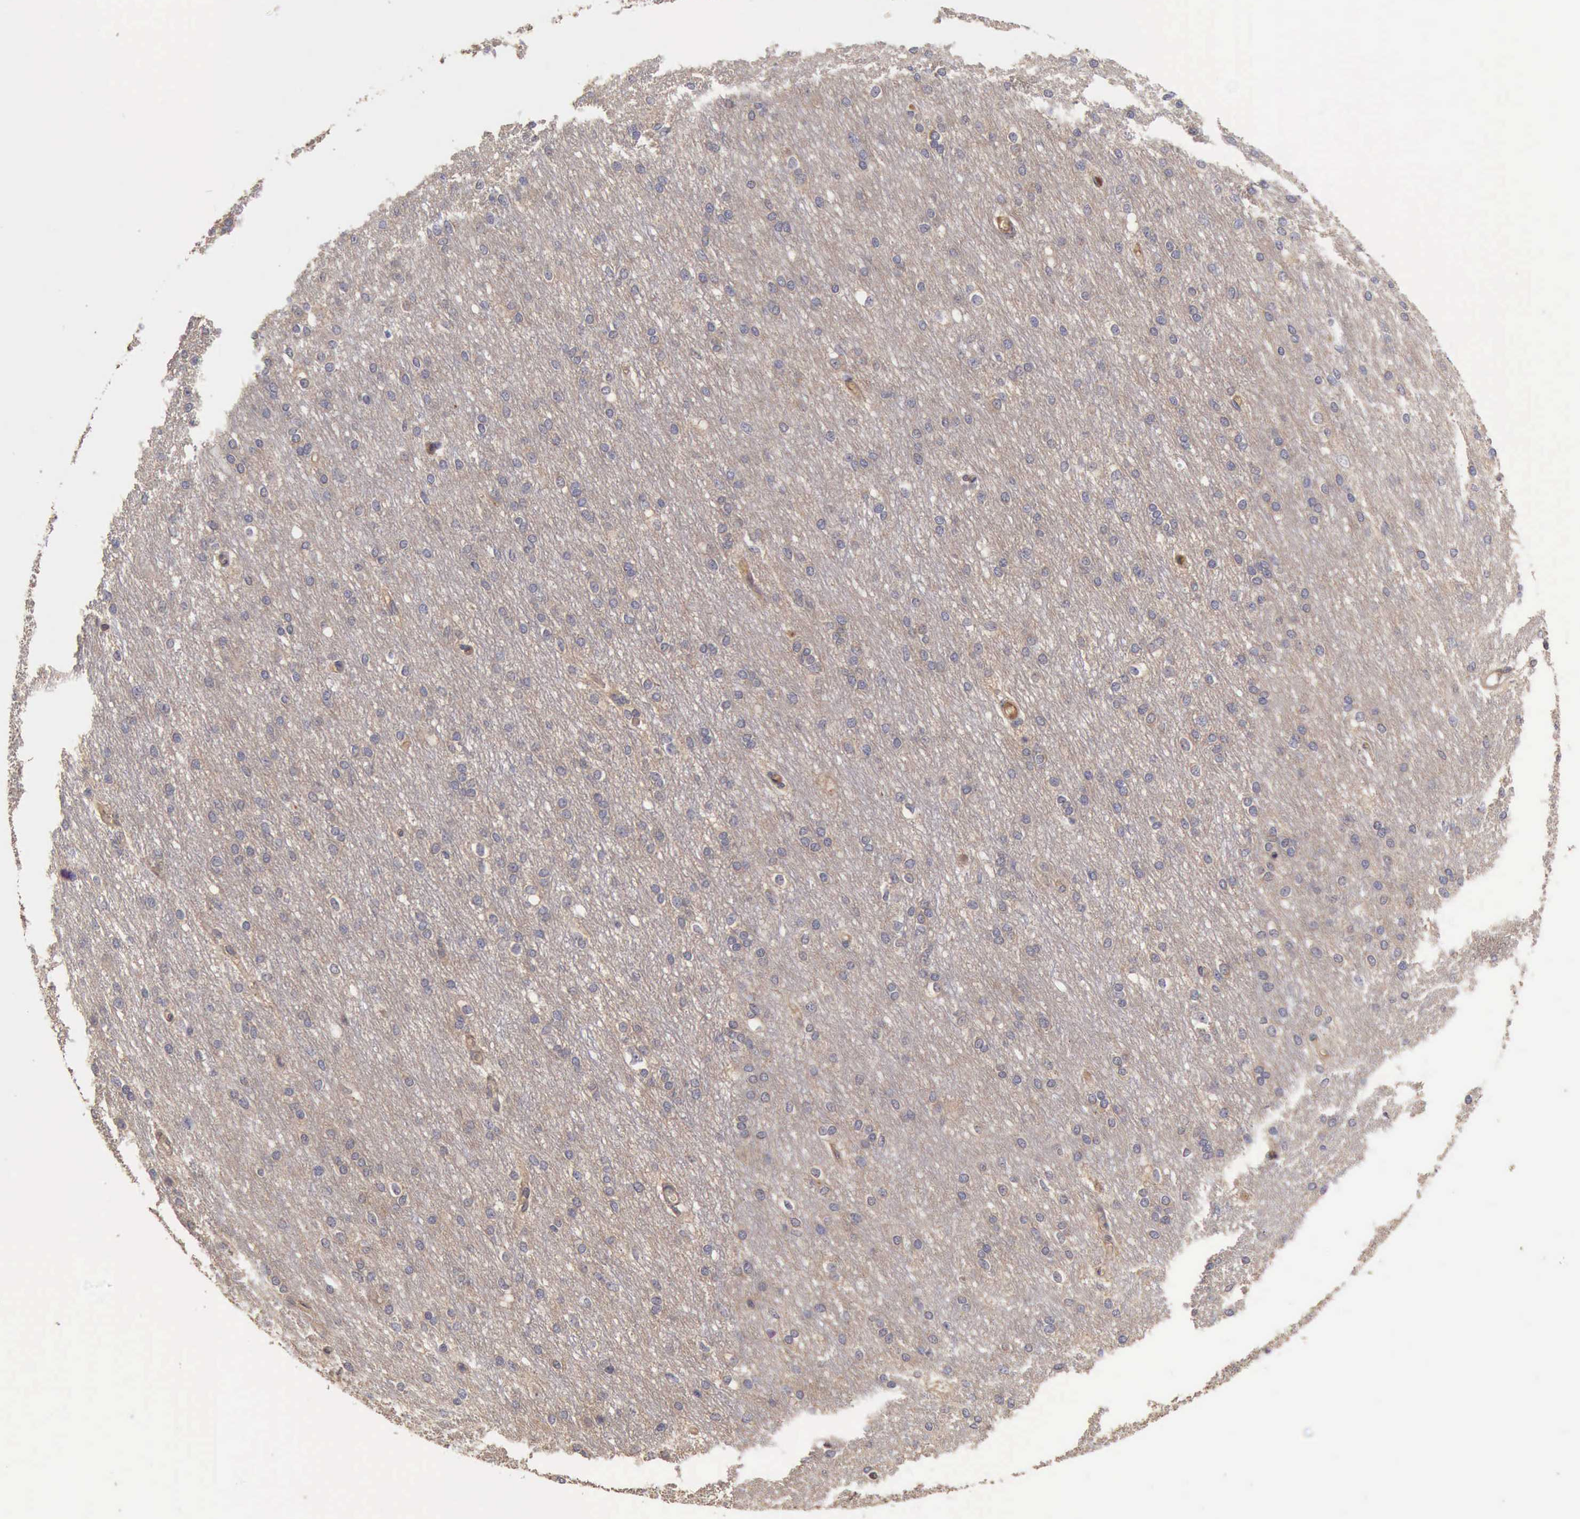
{"staining": {"intensity": "moderate", "quantity": "25%-75%", "location": "cytoplasmic/membranous"}, "tissue": "cerebral cortex", "cell_type": "Endothelial cells", "image_type": "normal", "snomed": [{"axis": "morphology", "description": "Normal tissue, NOS"}, {"axis": "morphology", "description": "Inflammation, NOS"}, {"axis": "topography", "description": "Cerebral cortex"}], "caption": "This micrograph displays immunohistochemistry (IHC) staining of unremarkable human cerebral cortex, with medium moderate cytoplasmic/membranous positivity in about 25%-75% of endothelial cells.", "gene": "BMX", "patient": {"sex": "male", "age": 6}}